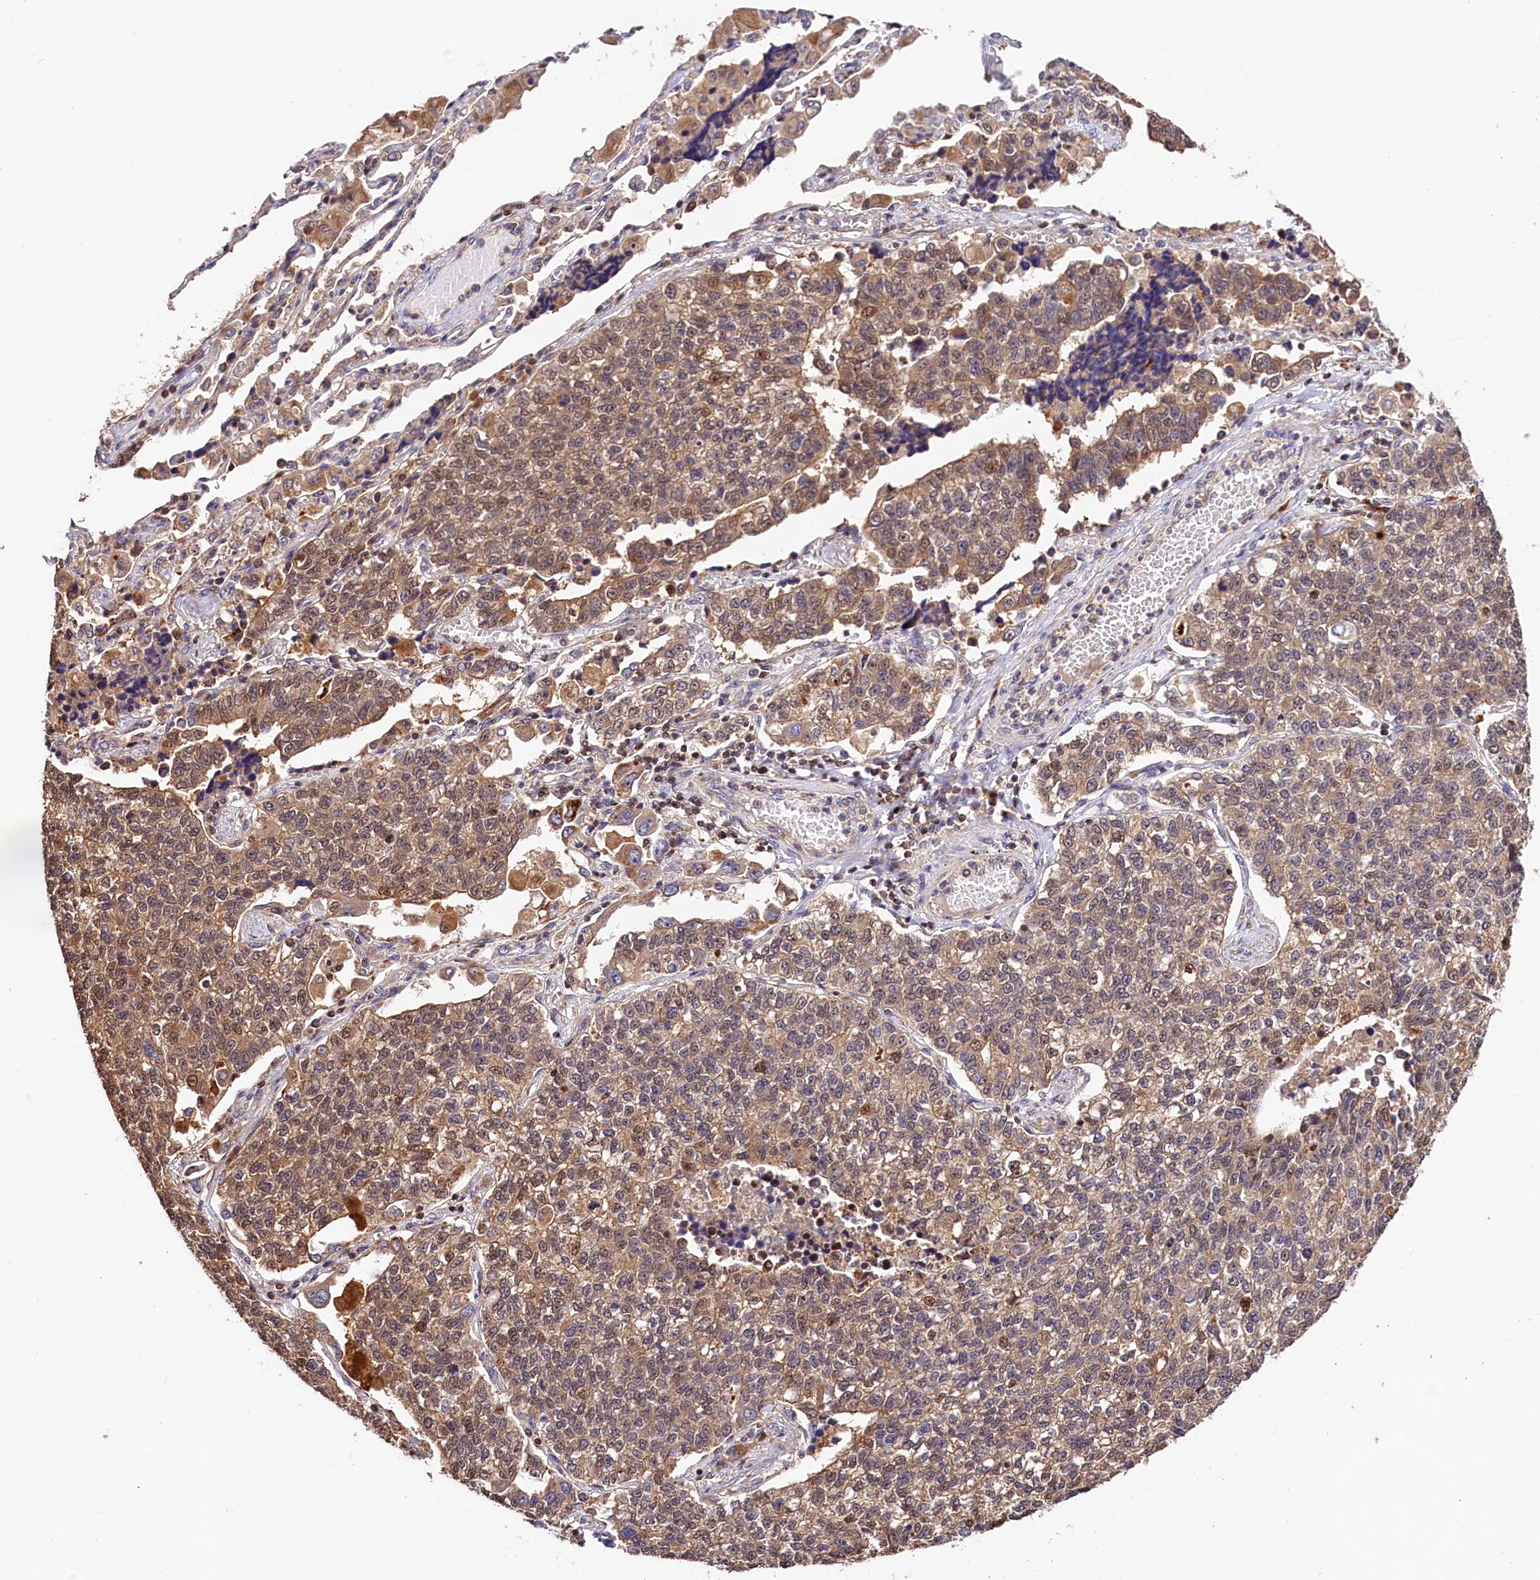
{"staining": {"intensity": "moderate", "quantity": "25%-75%", "location": "cytoplasmic/membranous"}, "tissue": "lung cancer", "cell_type": "Tumor cells", "image_type": "cancer", "snomed": [{"axis": "morphology", "description": "Adenocarcinoma, NOS"}, {"axis": "topography", "description": "Lung"}], "caption": "Immunohistochemical staining of lung adenocarcinoma displays moderate cytoplasmic/membranous protein positivity in about 25%-75% of tumor cells.", "gene": "KPTN", "patient": {"sex": "male", "age": 49}}